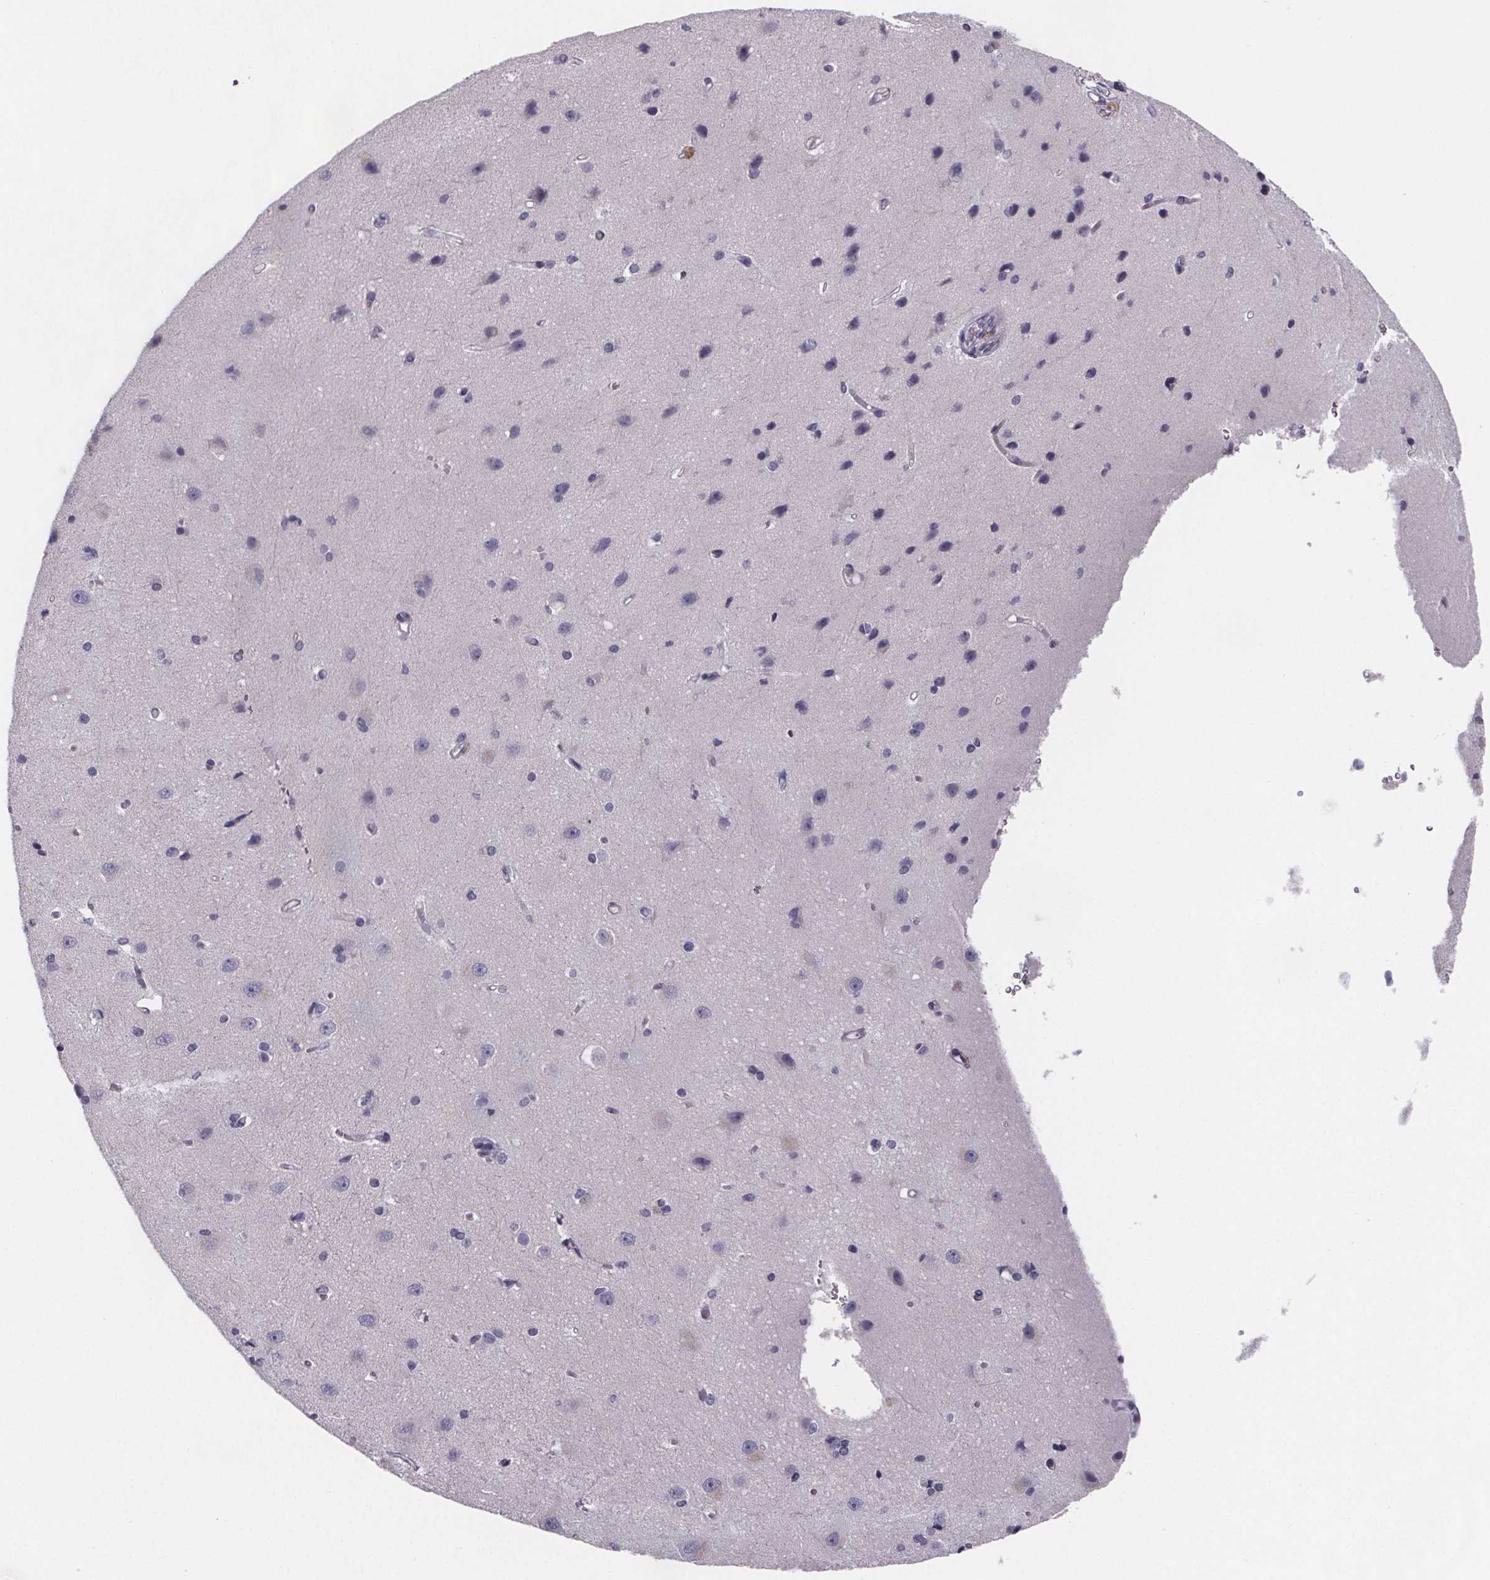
{"staining": {"intensity": "negative", "quantity": "none", "location": "none"}, "tissue": "cerebral cortex", "cell_type": "Endothelial cells", "image_type": "normal", "snomed": [{"axis": "morphology", "description": "Normal tissue, NOS"}, {"axis": "topography", "description": "Cerebral cortex"}], "caption": "This is a histopathology image of immunohistochemistry staining of unremarkable cerebral cortex, which shows no expression in endothelial cells. (DAB immunohistochemistry (IHC) with hematoxylin counter stain).", "gene": "PAH", "patient": {"sex": "male", "age": 37}}